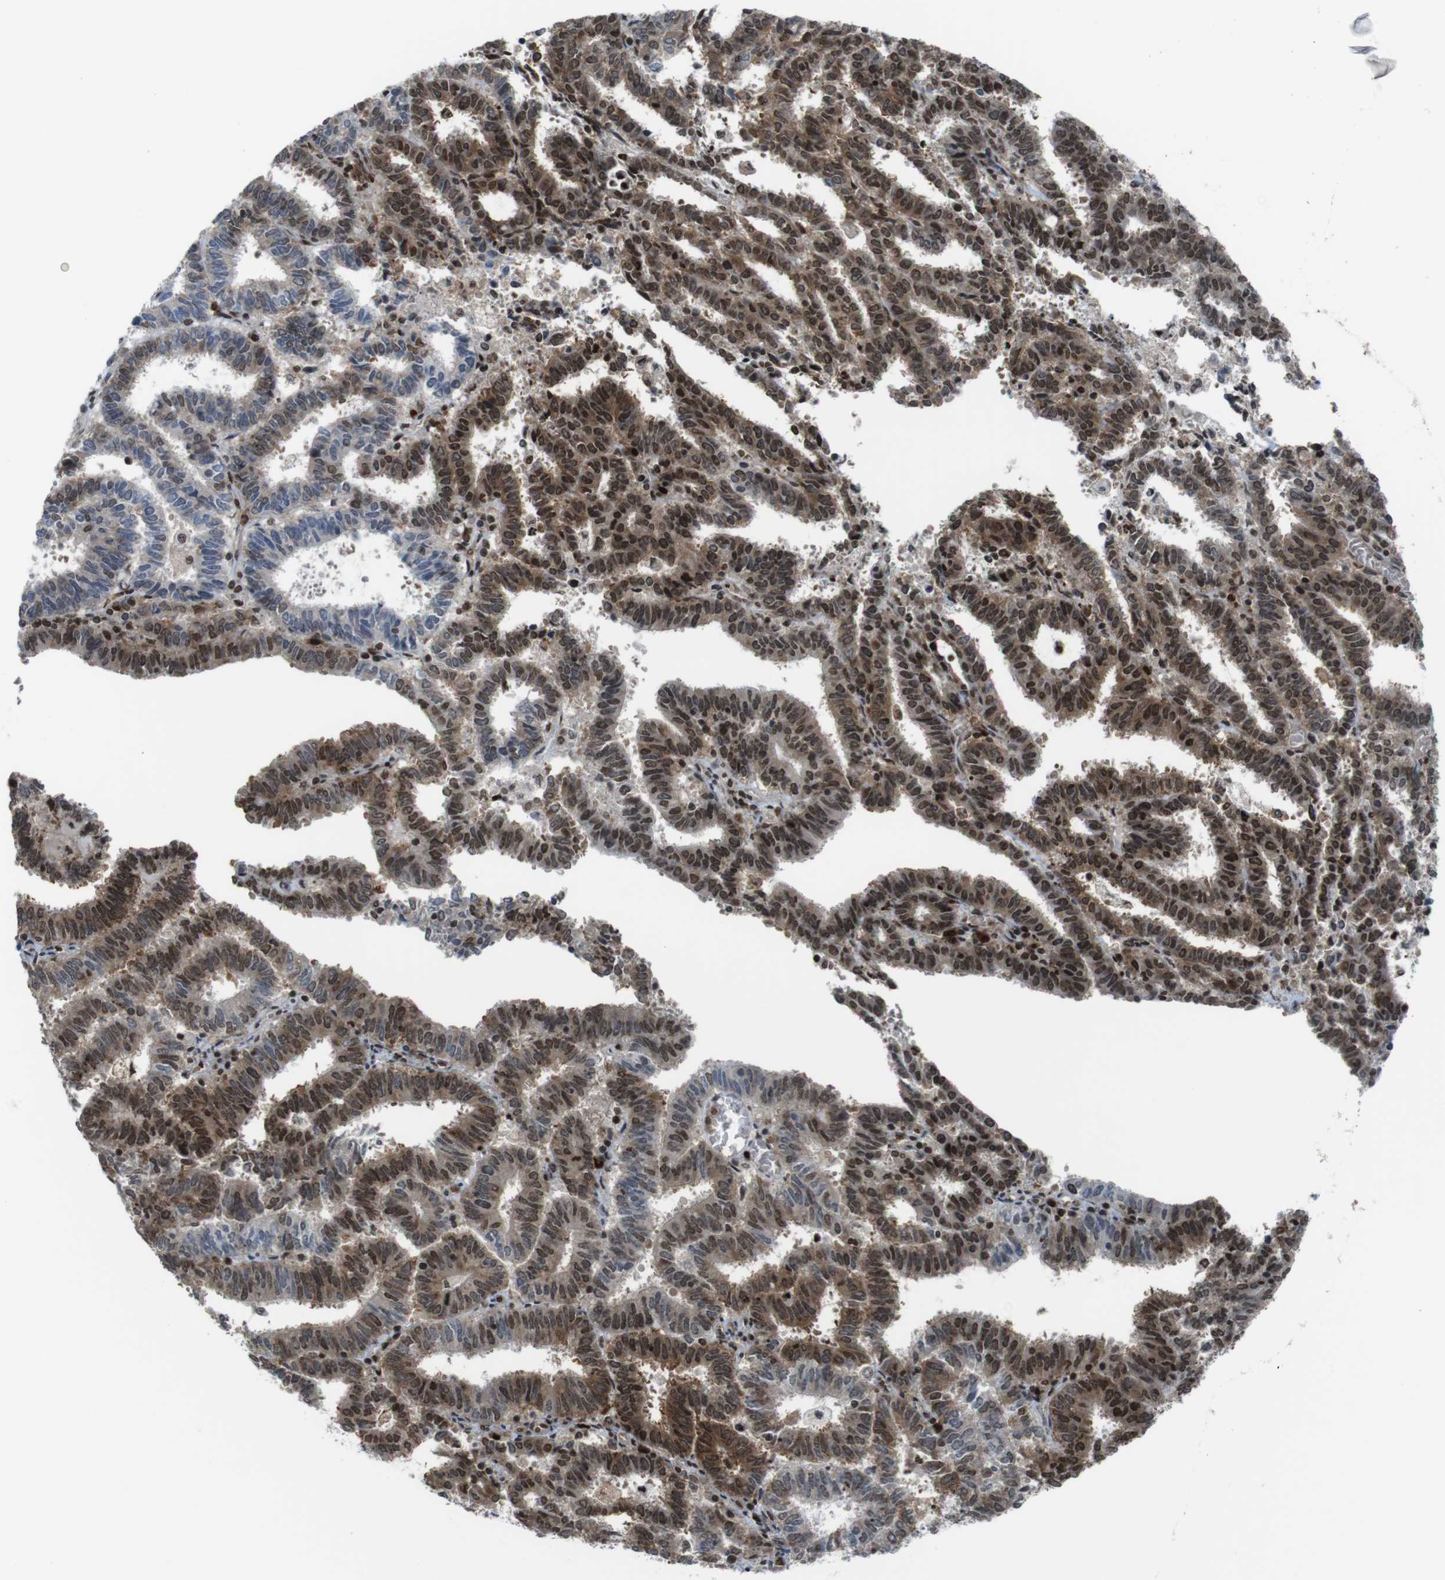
{"staining": {"intensity": "strong", "quantity": ">75%", "location": "nuclear"}, "tissue": "endometrial cancer", "cell_type": "Tumor cells", "image_type": "cancer", "snomed": [{"axis": "morphology", "description": "Adenocarcinoma, NOS"}, {"axis": "topography", "description": "Uterus"}], "caption": "Human endometrial cancer stained with a brown dye displays strong nuclear positive positivity in approximately >75% of tumor cells.", "gene": "SUB1", "patient": {"sex": "female", "age": 83}}